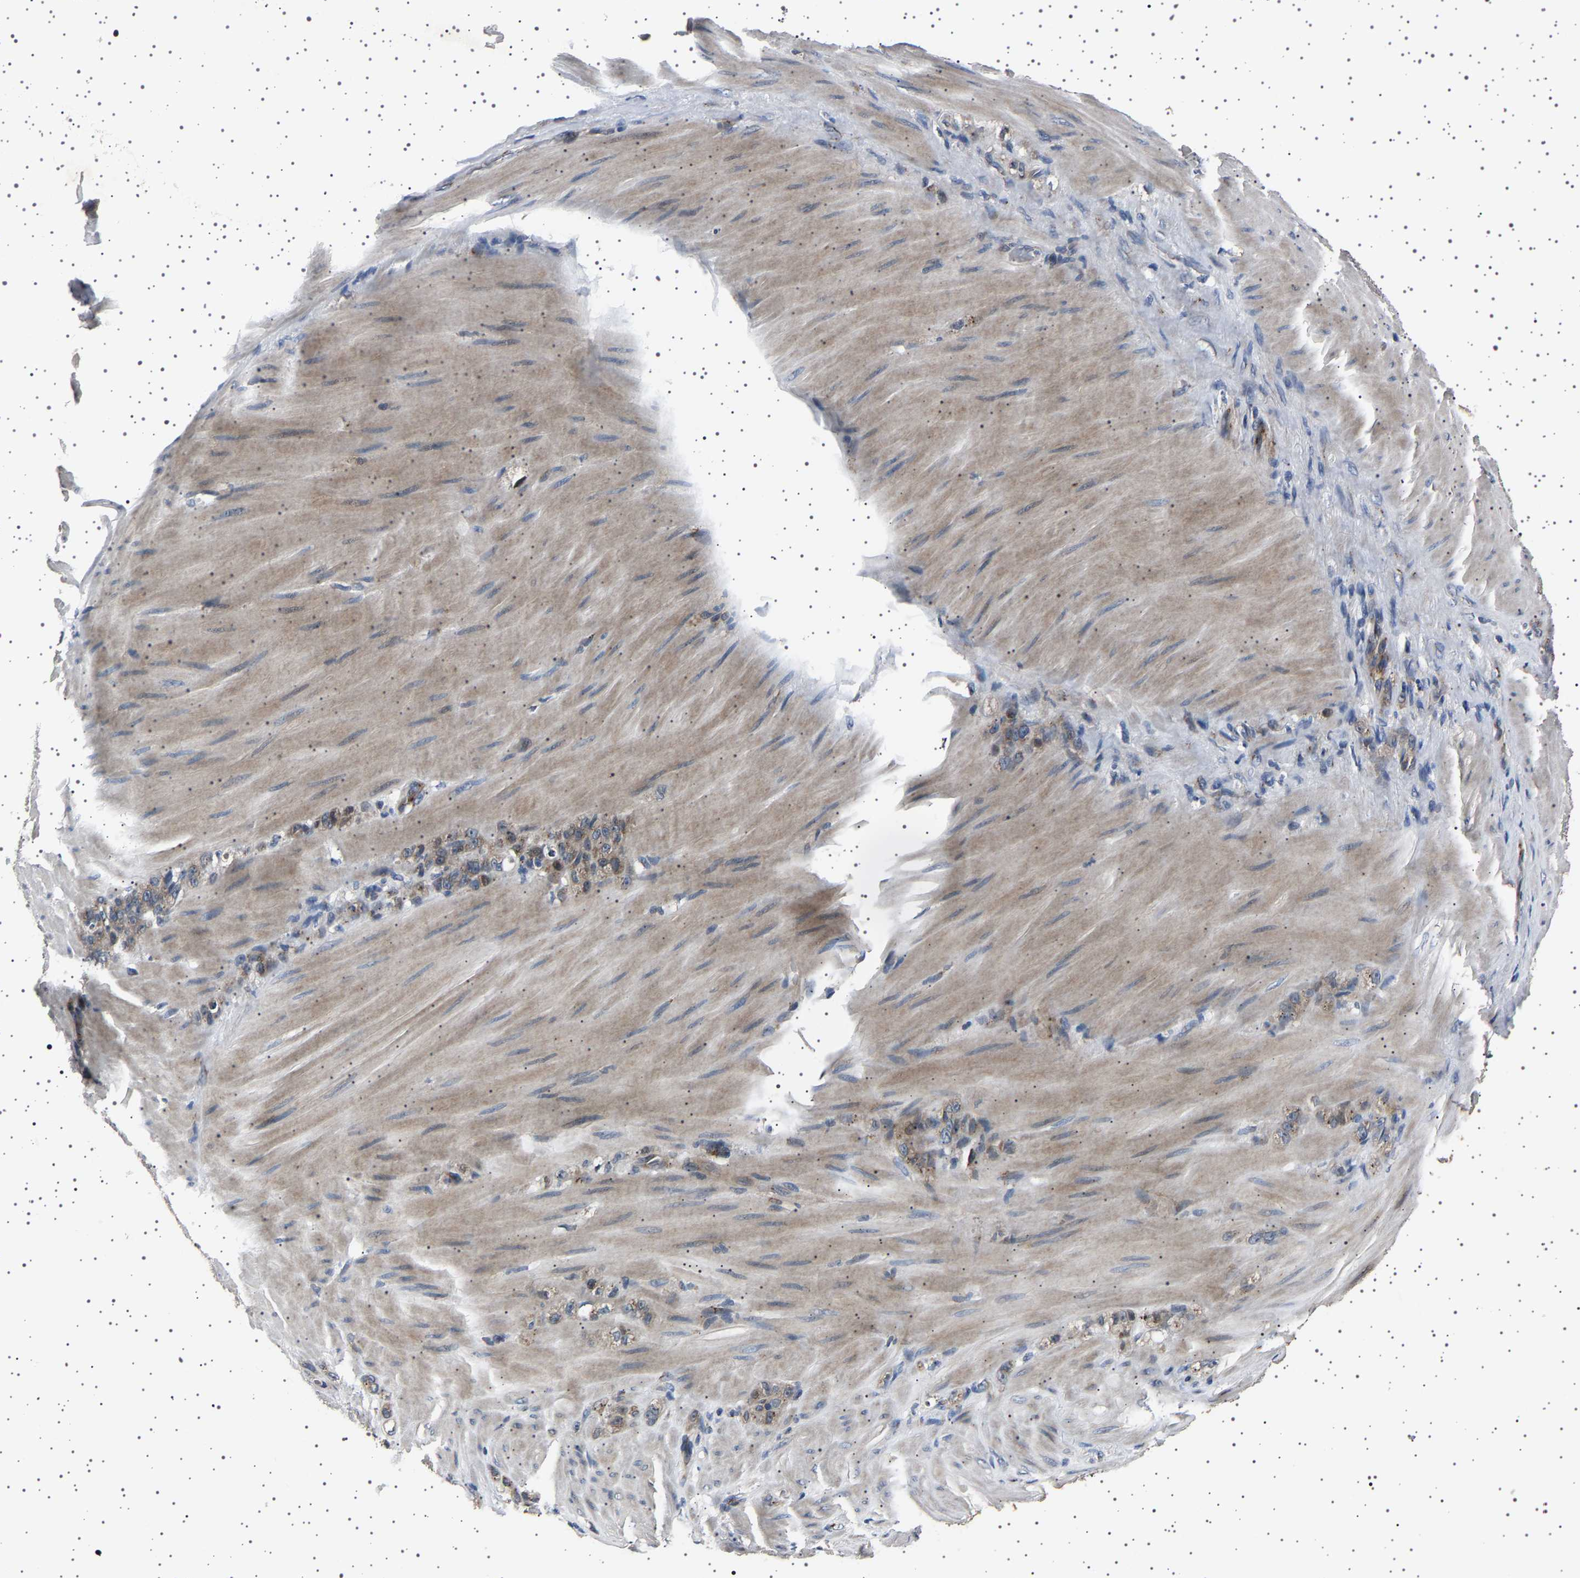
{"staining": {"intensity": "weak", "quantity": "25%-75%", "location": "cytoplasmic/membranous"}, "tissue": "stomach cancer", "cell_type": "Tumor cells", "image_type": "cancer", "snomed": [{"axis": "morphology", "description": "Normal tissue, NOS"}, {"axis": "morphology", "description": "Adenocarcinoma, NOS"}, {"axis": "topography", "description": "Stomach"}], "caption": "This photomicrograph reveals stomach adenocarcinoma stained with immunohistochemistry (IHC) to label a protein in brown. The cytoplasmic/membranous of tumor cells show weak positivity for the protein. Nuclei are counter-stained blue.", "gene": "NCKAP1", "patient": {"sex": "male", "age": 82}}